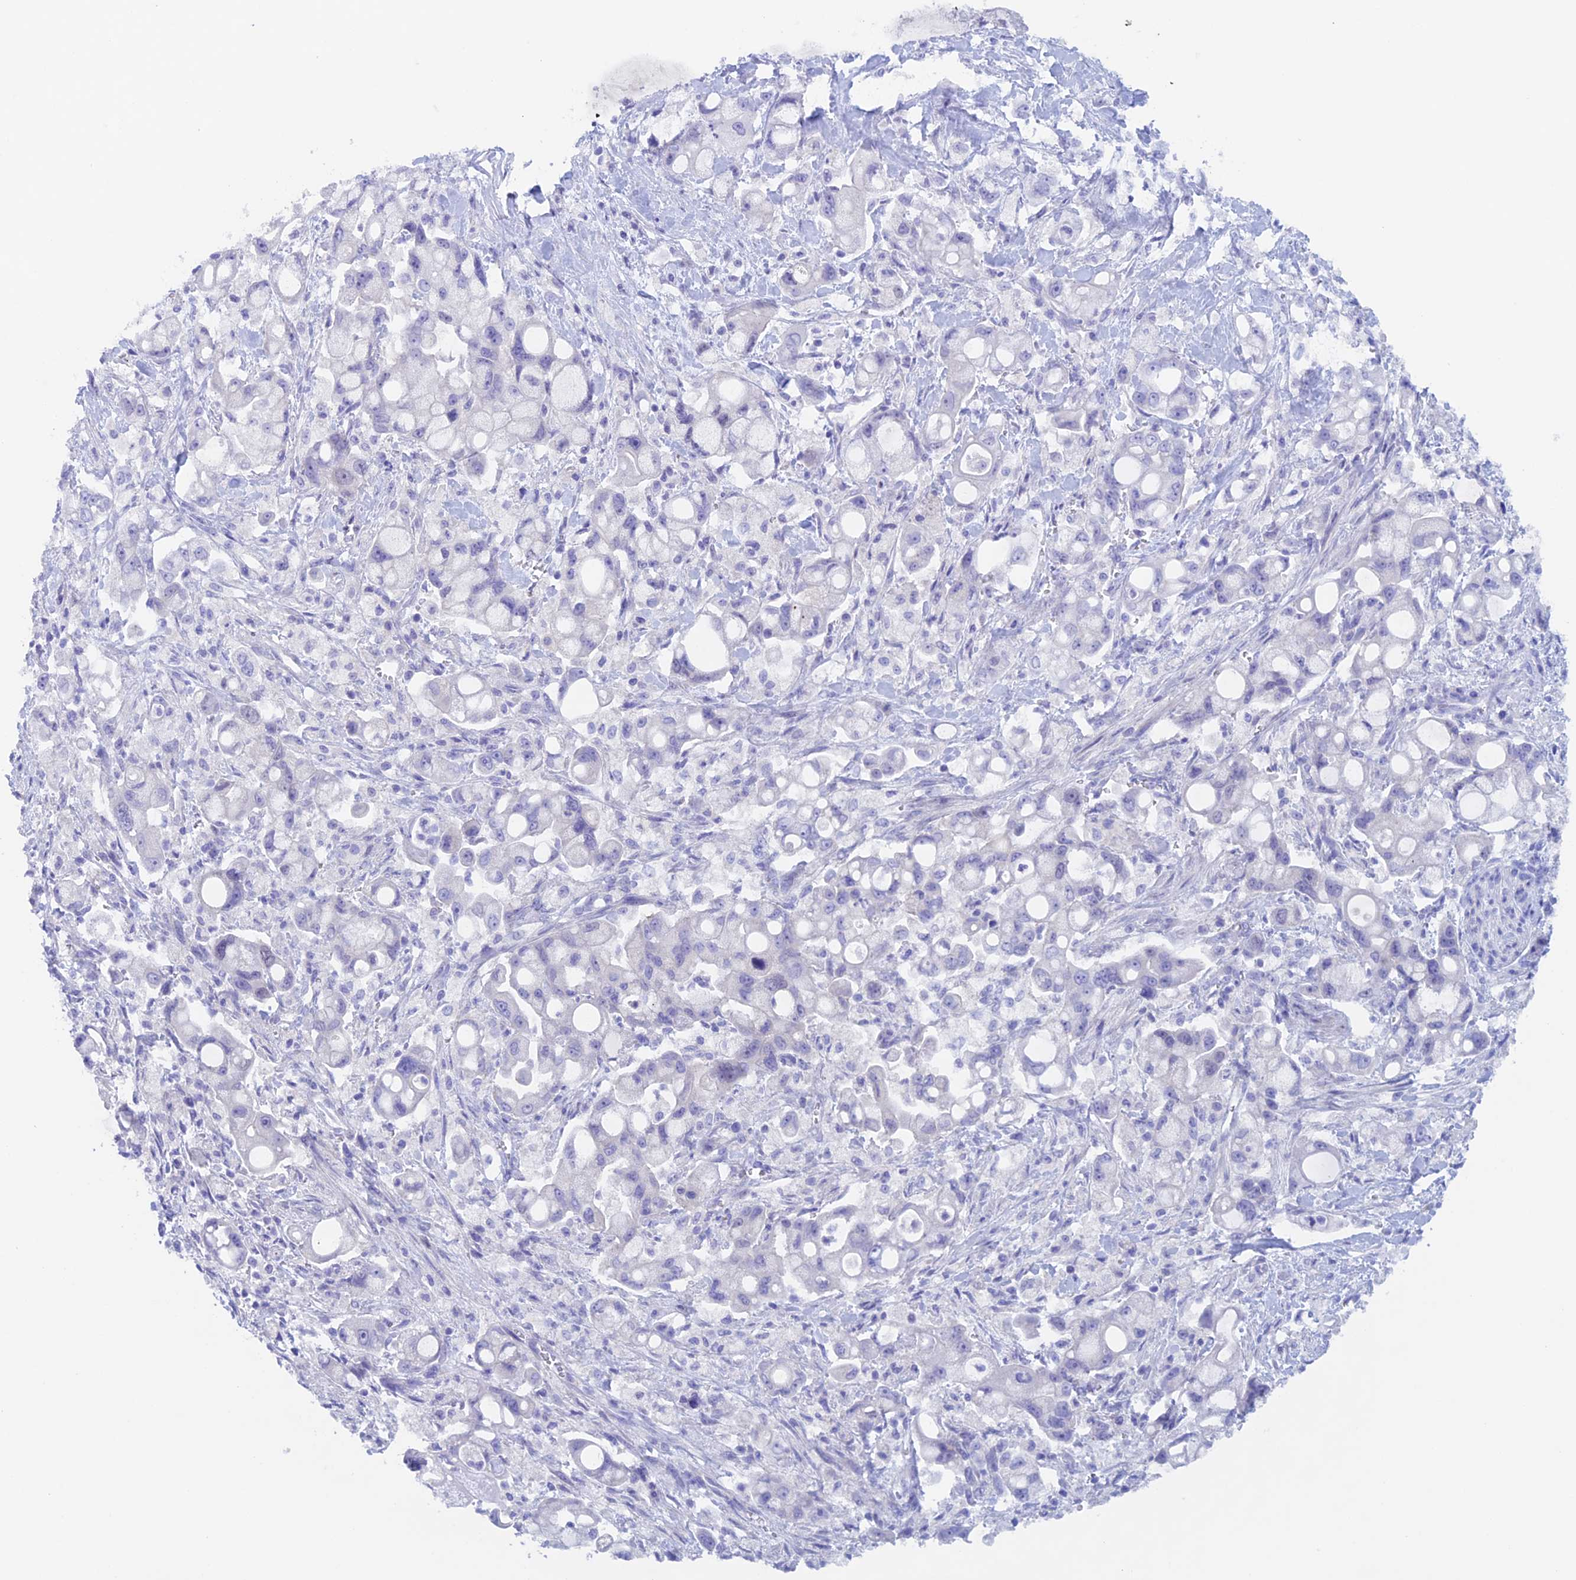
{"staining": {"intensity": "negative", "quantity": "none", "location": "none"}, "tissue": "pancreatic cancer", "cell_type": "Tumor cells", "image_type": "cancer", "snomed": [{"axis": "morphology", "description": "Adenocarcinoma, NOS"}, {"axis": "topography", "description": "Pancreas"}], "caption": "Pancreatic cancer was stained to show a protein in brown. There is no significant expression in tumor cells. (DAB (3,3'-diaminobenzidine) immunohistochemistry (IHC) with hematoxylin counter stain).", "gene": "PSMC3IP", "patient": {"sex": "male", "age": 68}}